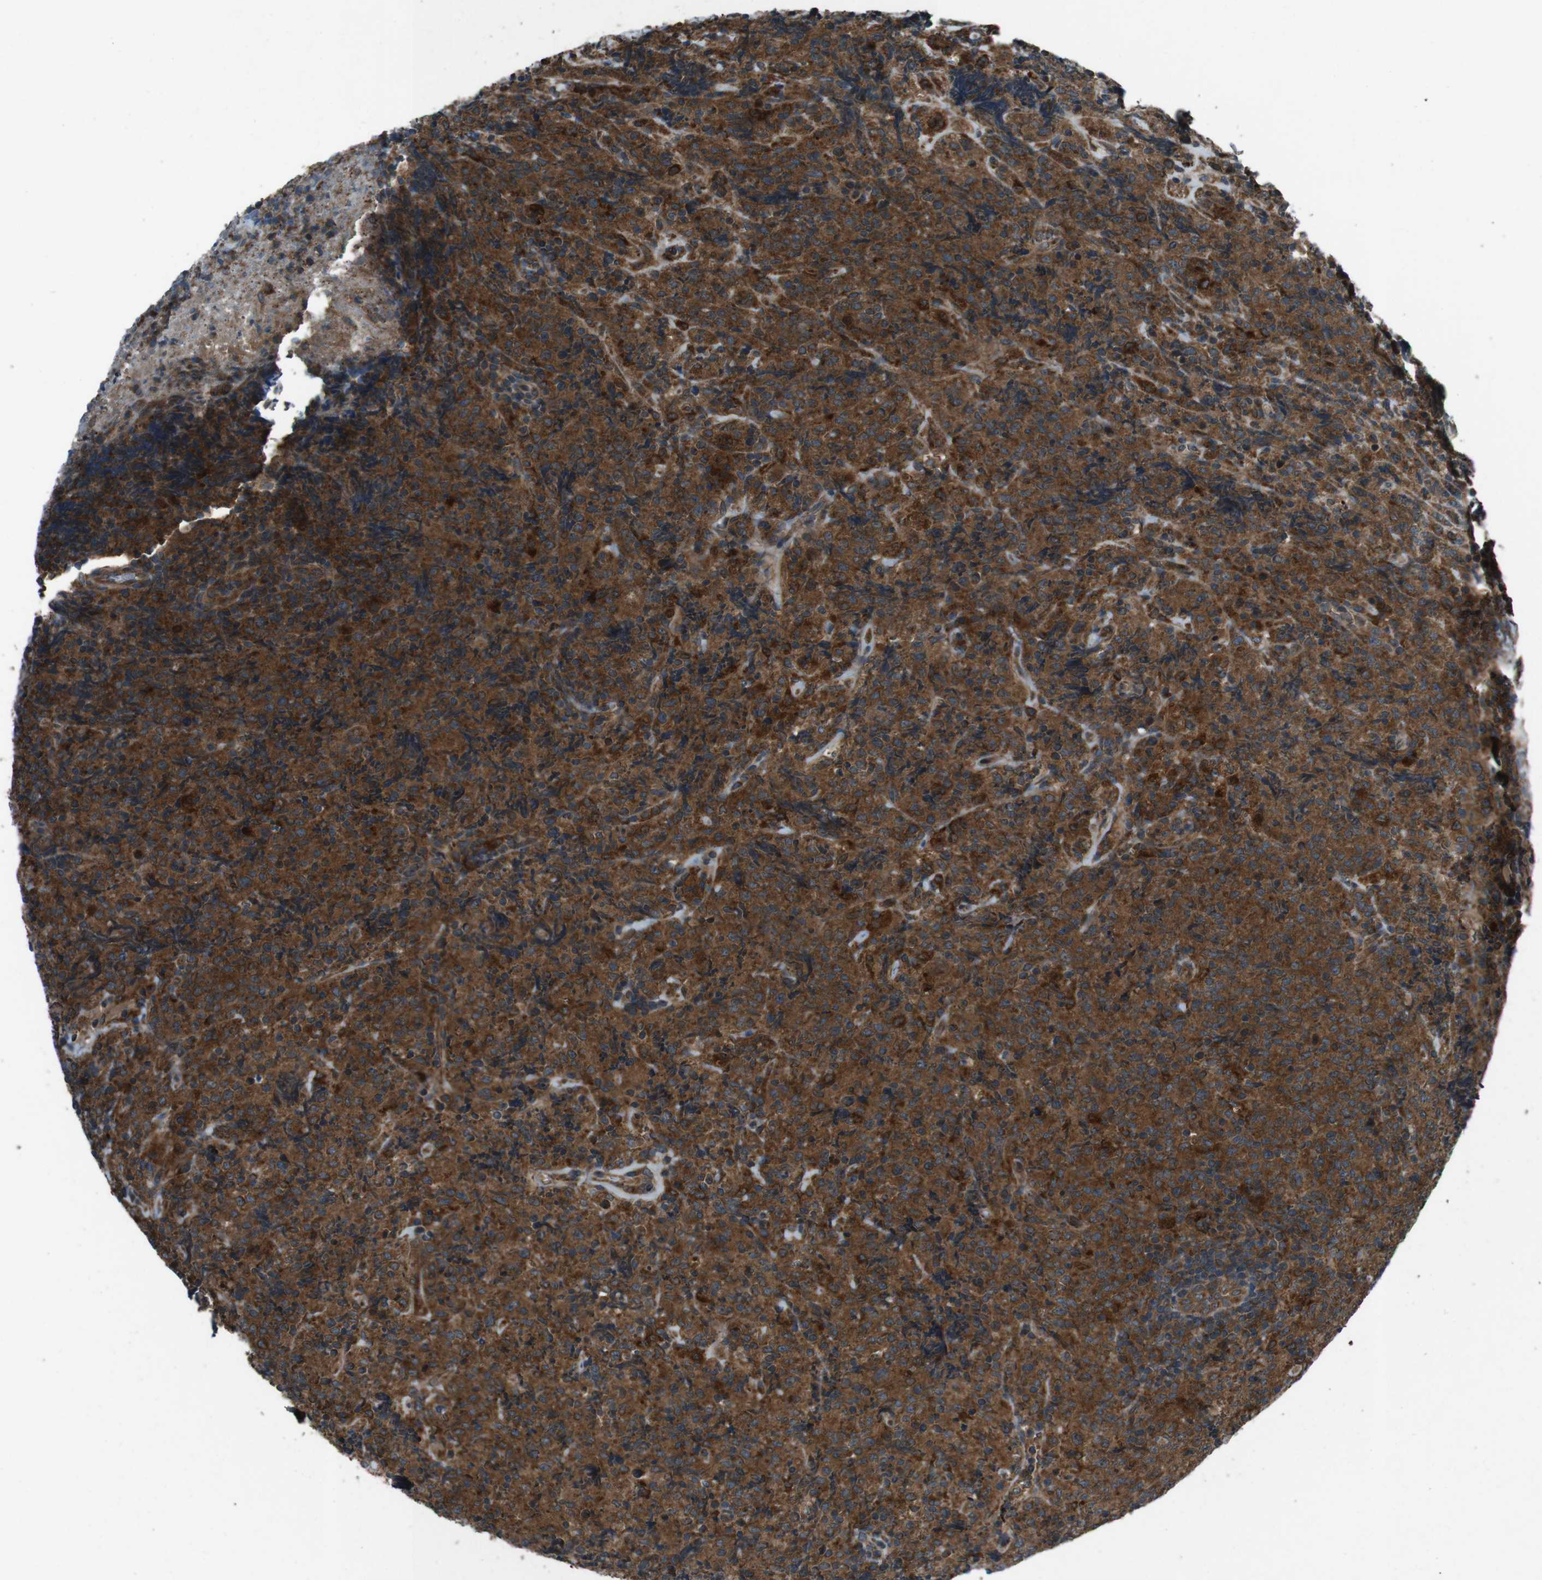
{"staining": {"intensity": "strong", "quantity": ">75%", "location": "cytoplasmic/membranous"}, "tissue": "lymphoma", "cell_type": "Tumor cells", "image_type": "cancer", "snomed": [{"axis": "morphology", "description": "Malignant lymphoma, non-Hodgkin's type, High grade"}, {"axis": "topography", "description": "Tonsil"}], "caption": "An IHC image of neoplastic tissue is shown. Protein staining in brown shows strong cytoplasmic/membranous positivity in malignant lymphoma, non-Hodgkin's type (high-grade) within tumor cells. (Stains: DAB (3,3'-diaminobenzidine) in brown, nuclei in blue, Microscopy: brightfield microscopy at high magnification).", "gene": "SLC27A4", "patient": {"sex": "female", "age": 36}}